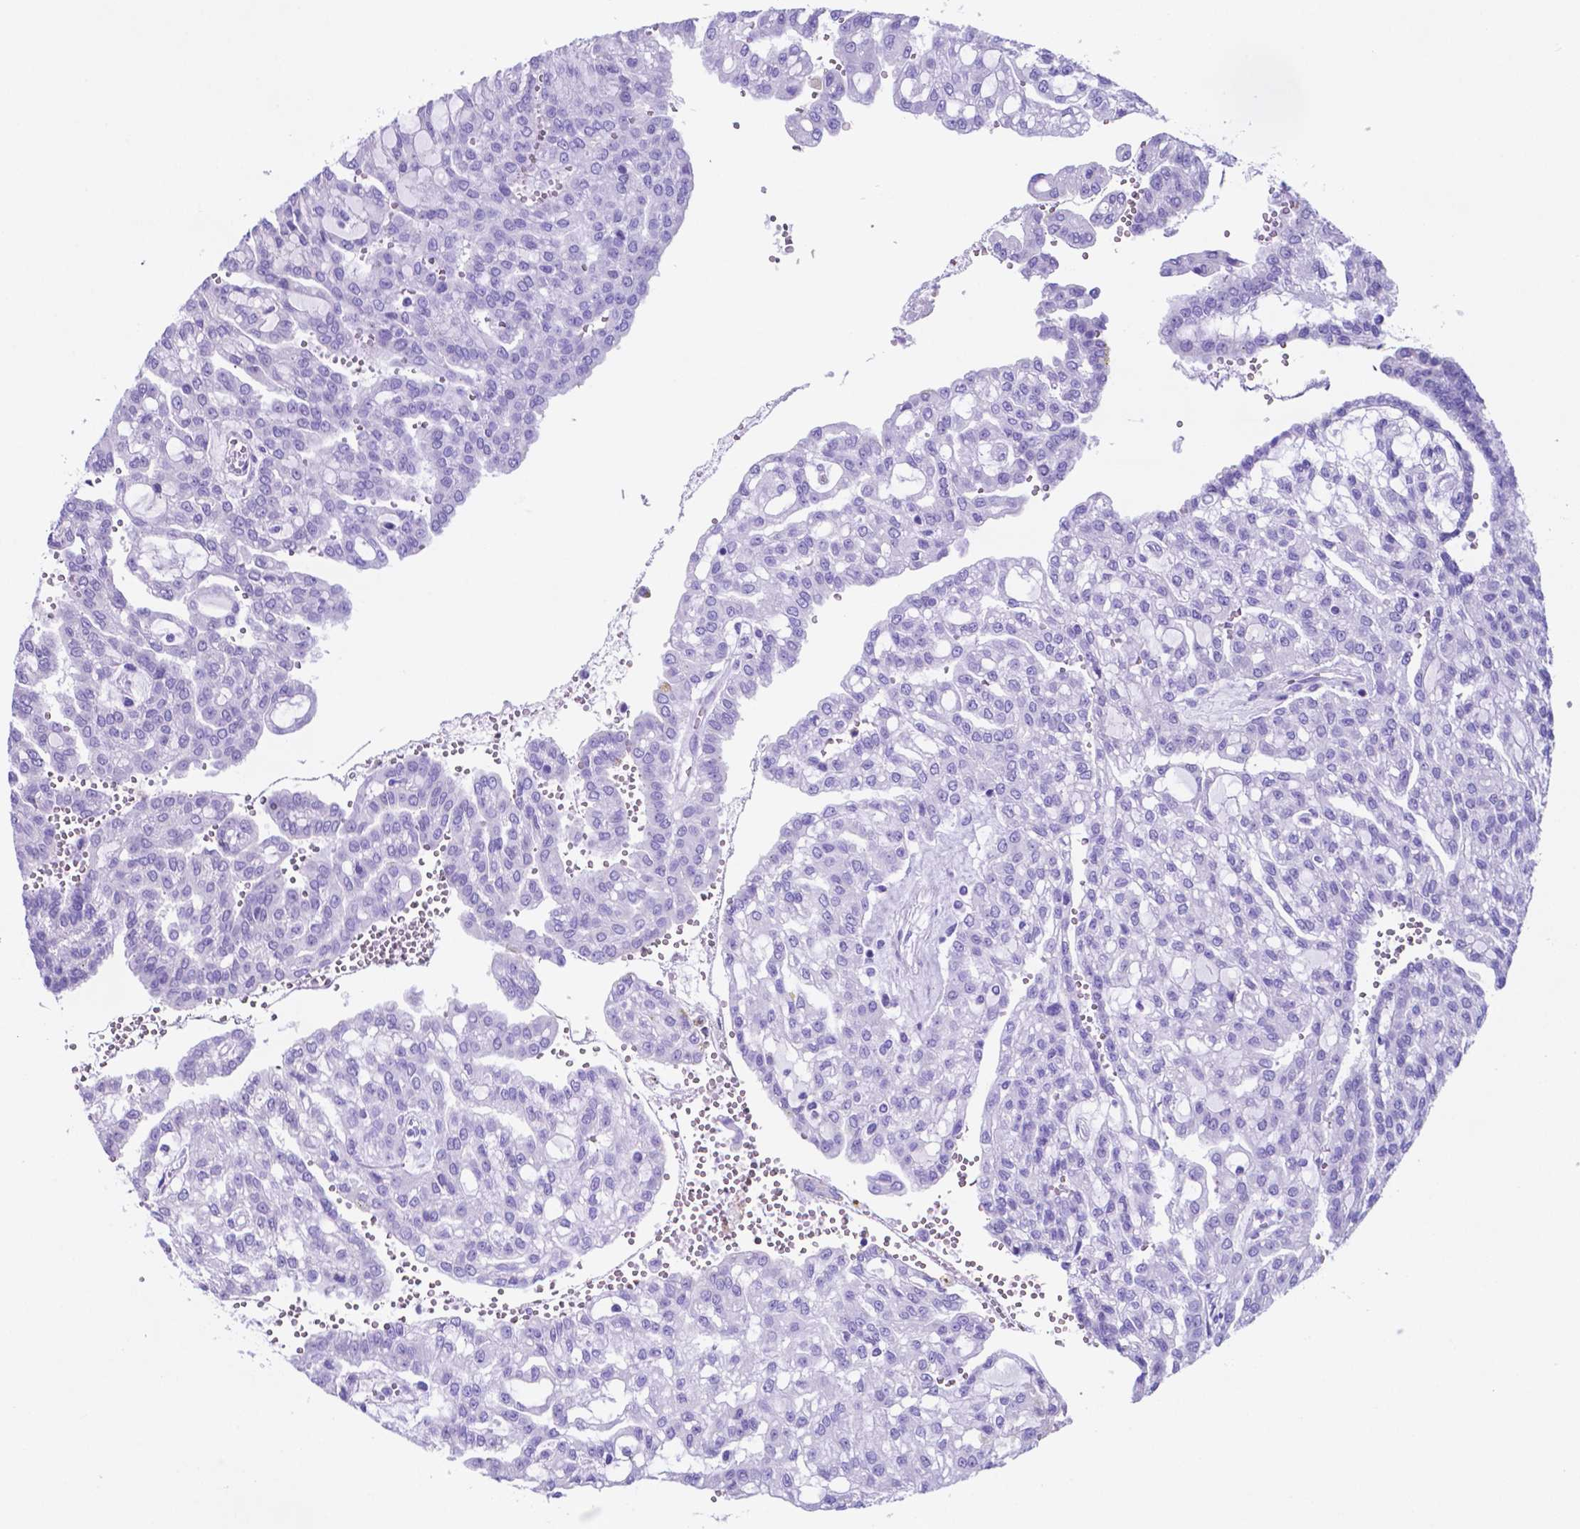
{"staining": {"intensity": "negative", "quantity": "none", "location": "none"}, "tissue": "renal cancer", "cell_type": "Tumor cells", "image_type": "cancer", "snomed": [{"axis": "morphology", "description": "Adenocarcinoma, NOS"}, {"axis": "topography", "description": "Kidney"}], "caption": "Immunohistochemical staining of renal cancer (adenocarcinoma) shows no significant staining in tumor cells. (Stains: DAB (3,3'-diaminobenzidine) immunohistochemistry (IHC) with hematoxylin counter stain, Microscopy: brightfield microscopy at high magnification).", "gene": "DNAAF8", "patient": {"sex": "male", "age": 63}}